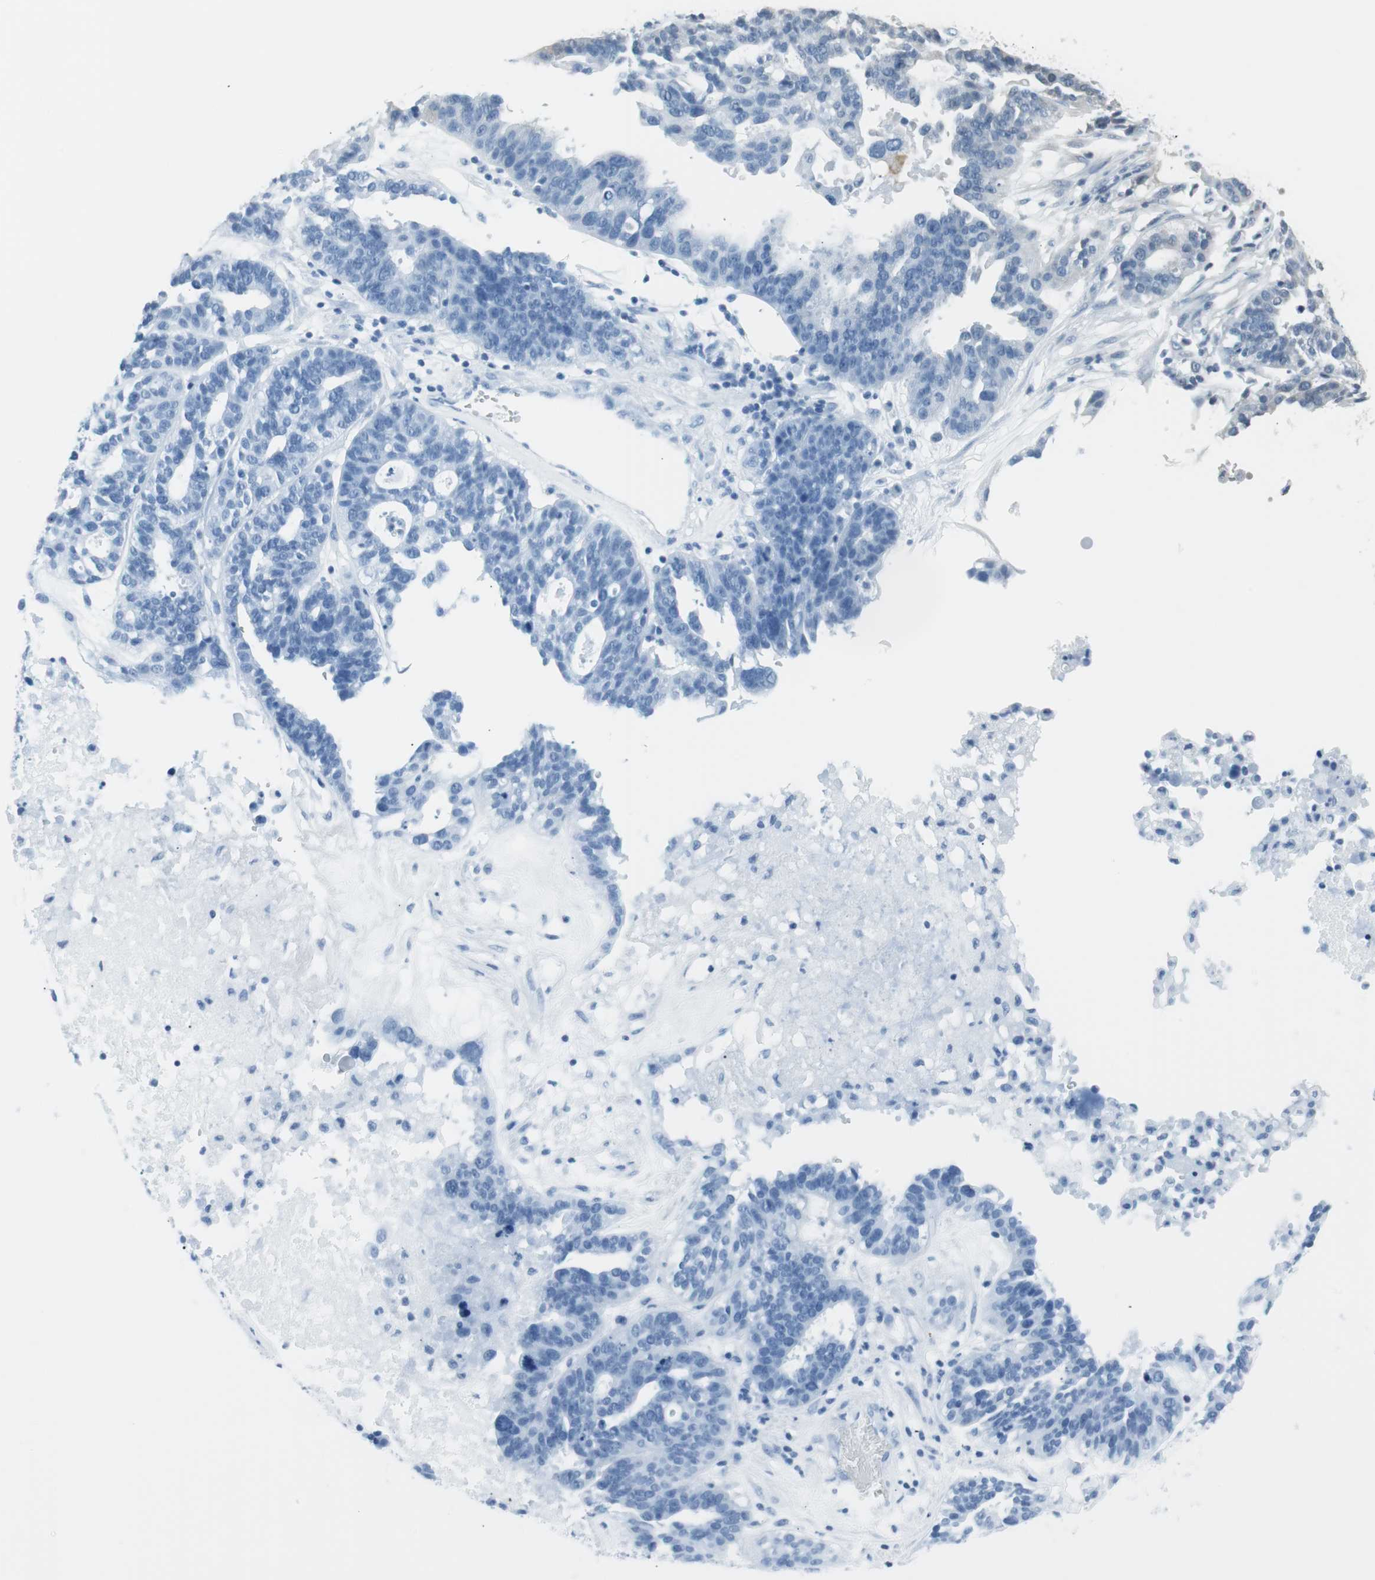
{"staining": {"intensity": "negative", "quantity": "none", "location": "none"}, "tissue": "ovarian cancer", "cell_type": "Tumor cells", "image_type": "cancer", "snomed": [{"axis": "morphology", "description": "Cystadenocarcinoma, serous, NOS"}, {"axis": "topography", "description": "Ovary"}], "caption": "Tumor cells show no significant protein staining in ovarian cancer (serous cystadenocarcinoma).", "gene": "AGR2", "patient": {"sex": "female", "age": 59}}